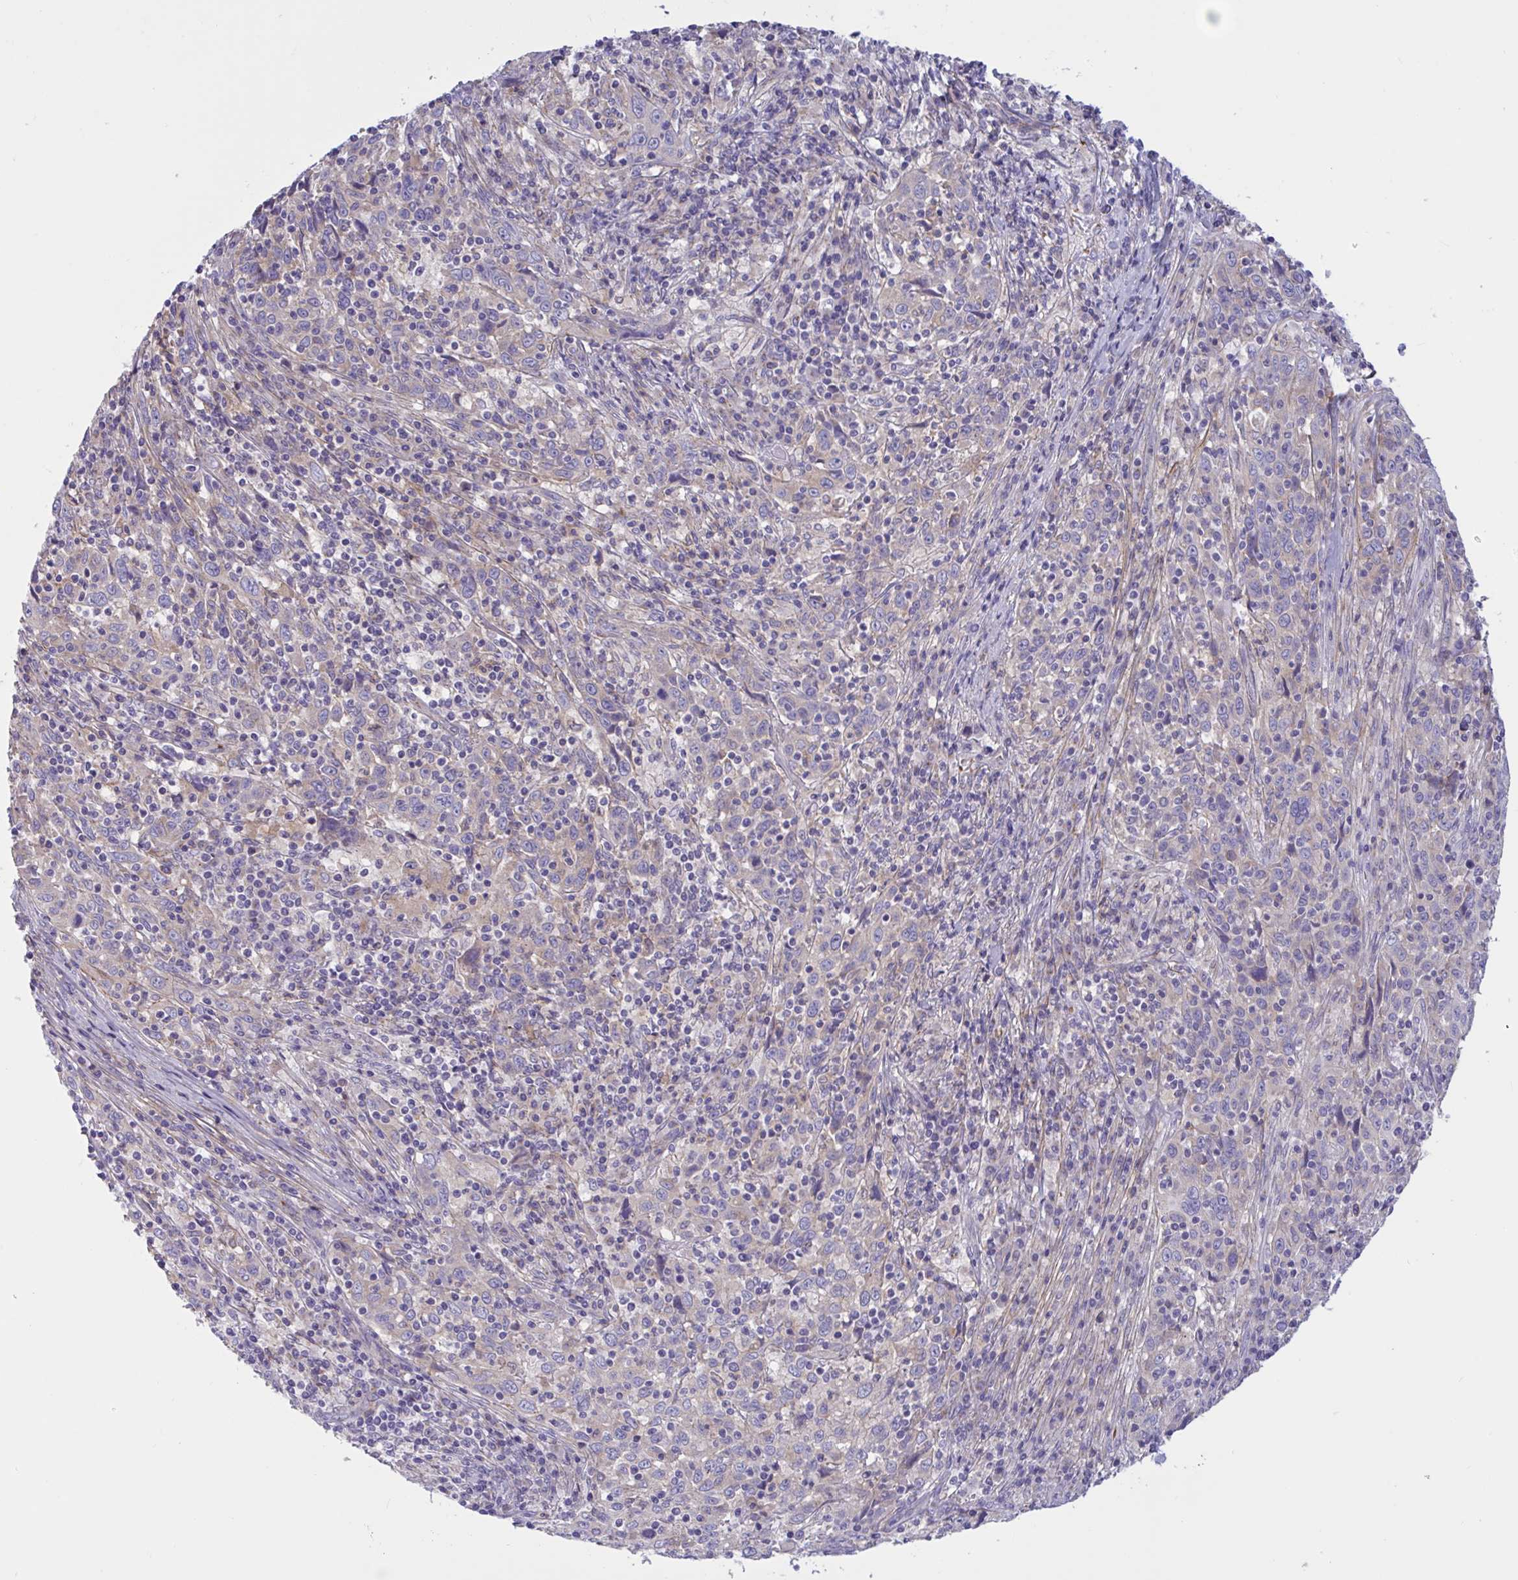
{"staining": {"intensity": "negative", "quantity": "none", "location": "none"}, "tissue": "cervical cancer", "cell_type": "Tumor cells", "image_type": "cancer", "snomed": [{"axis": "morphology", "description": "Squamous cell carcinoma, NOS"}, {"axis": "topography", "description": "Cervix"}], "caption": "DAB immunohistochemical staining of human cervical cancer (squamous cell carcinoma) exhibits no significant expression in tumor cells.", "gene": "OXLD1", "patient": {"sex": "female", "age": 46}}